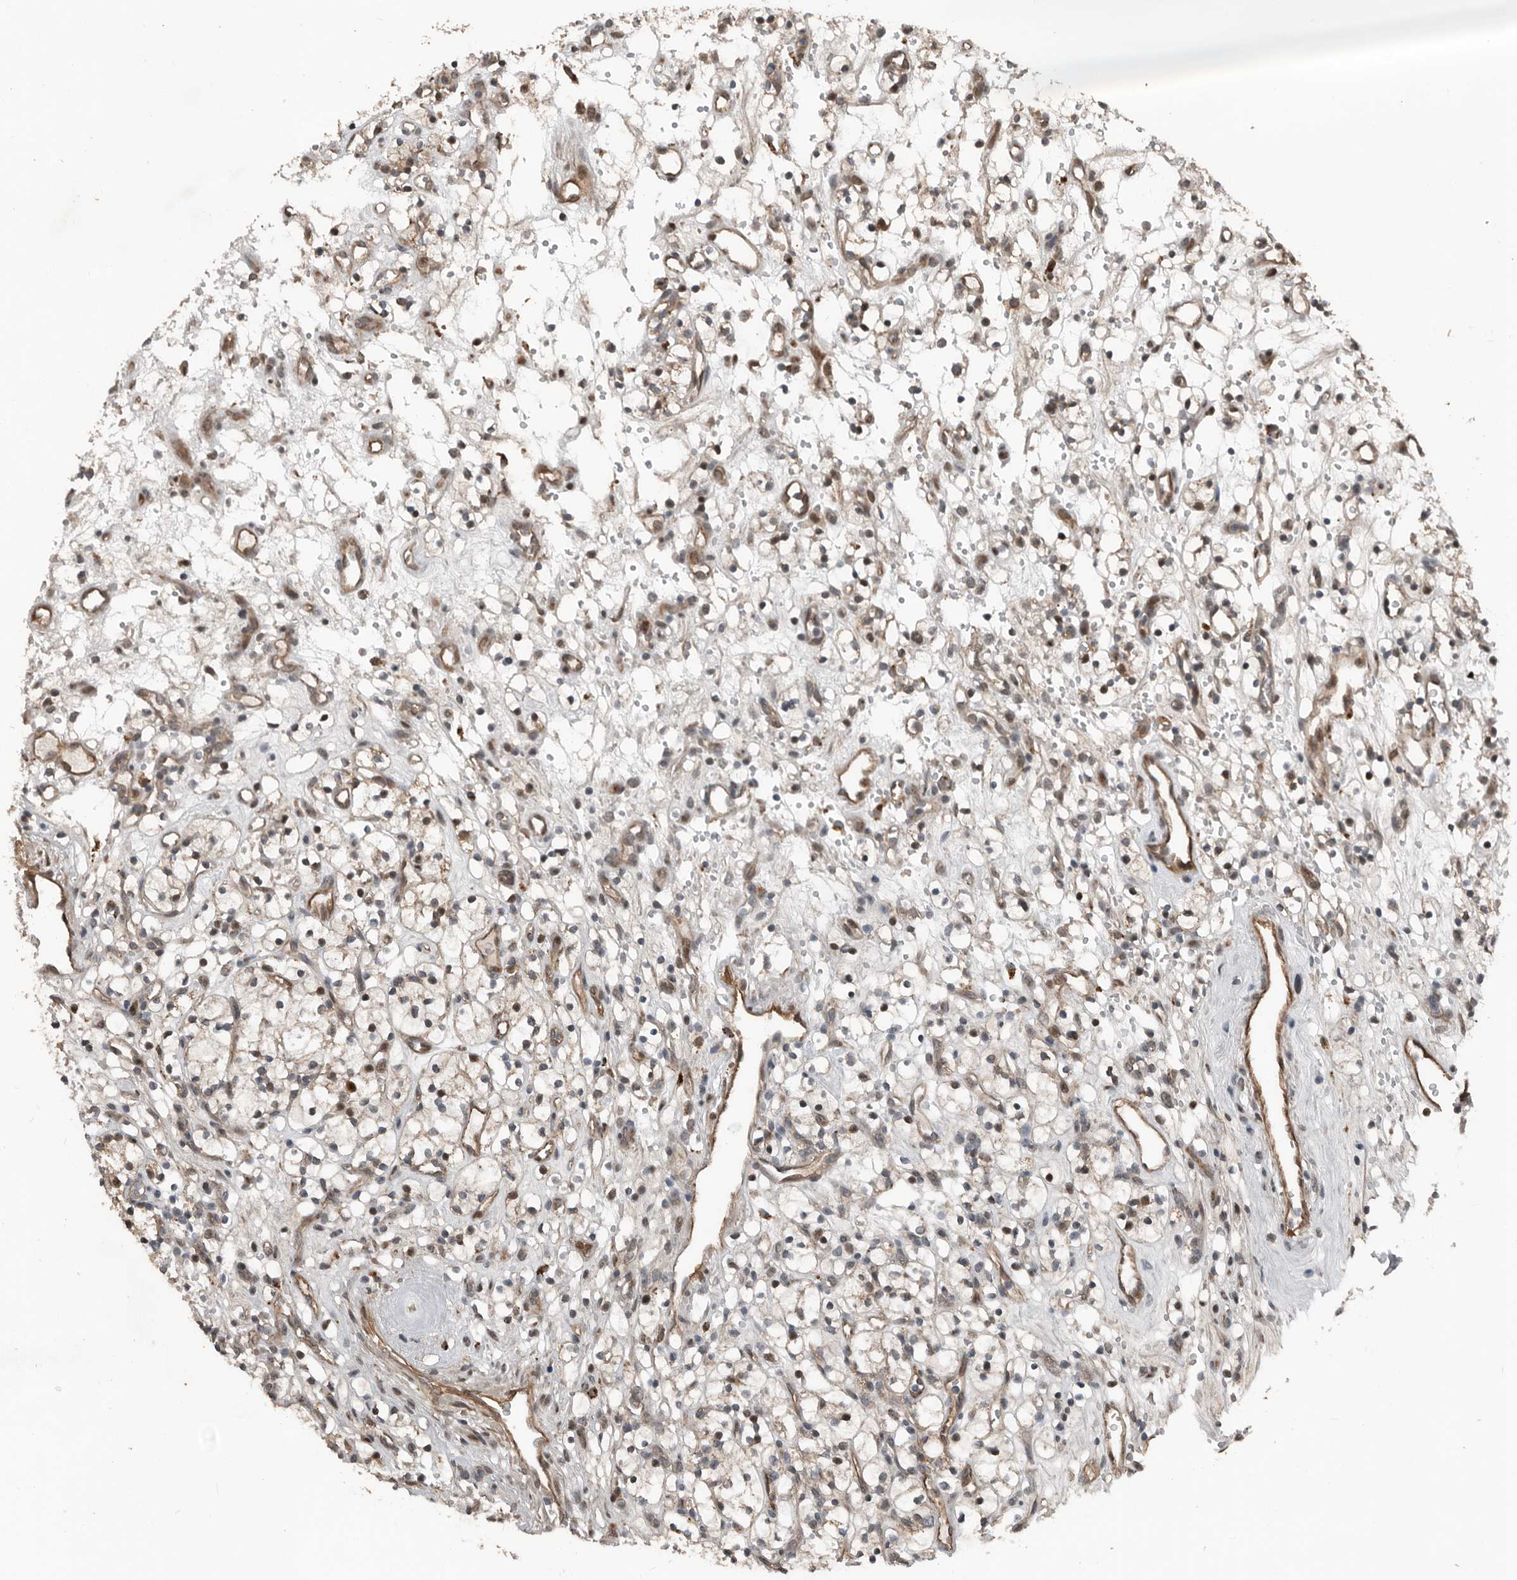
{"staining": {"intensity": "moderate", "quantity": "<25%", "location": "nuclear"}, "tissue": "renal cancer", "cell_type": "Tumor cells", "image_type": "cancer", "snomed": [{"axis": "morphology", "description": "Adenocarcinoma, NOS"}, {"axis": "topography", "description": "Kidney"}], "caption": "The image shows immunohistochemical staining of renal cancer. There is moderate nuclear positivity is appreciated in about <25% of tumor cells. (DAB IHC with brightfield microscopy, high magnification).", "gene": "YOD1", "patient": {"sex": "female", "age": 57}}